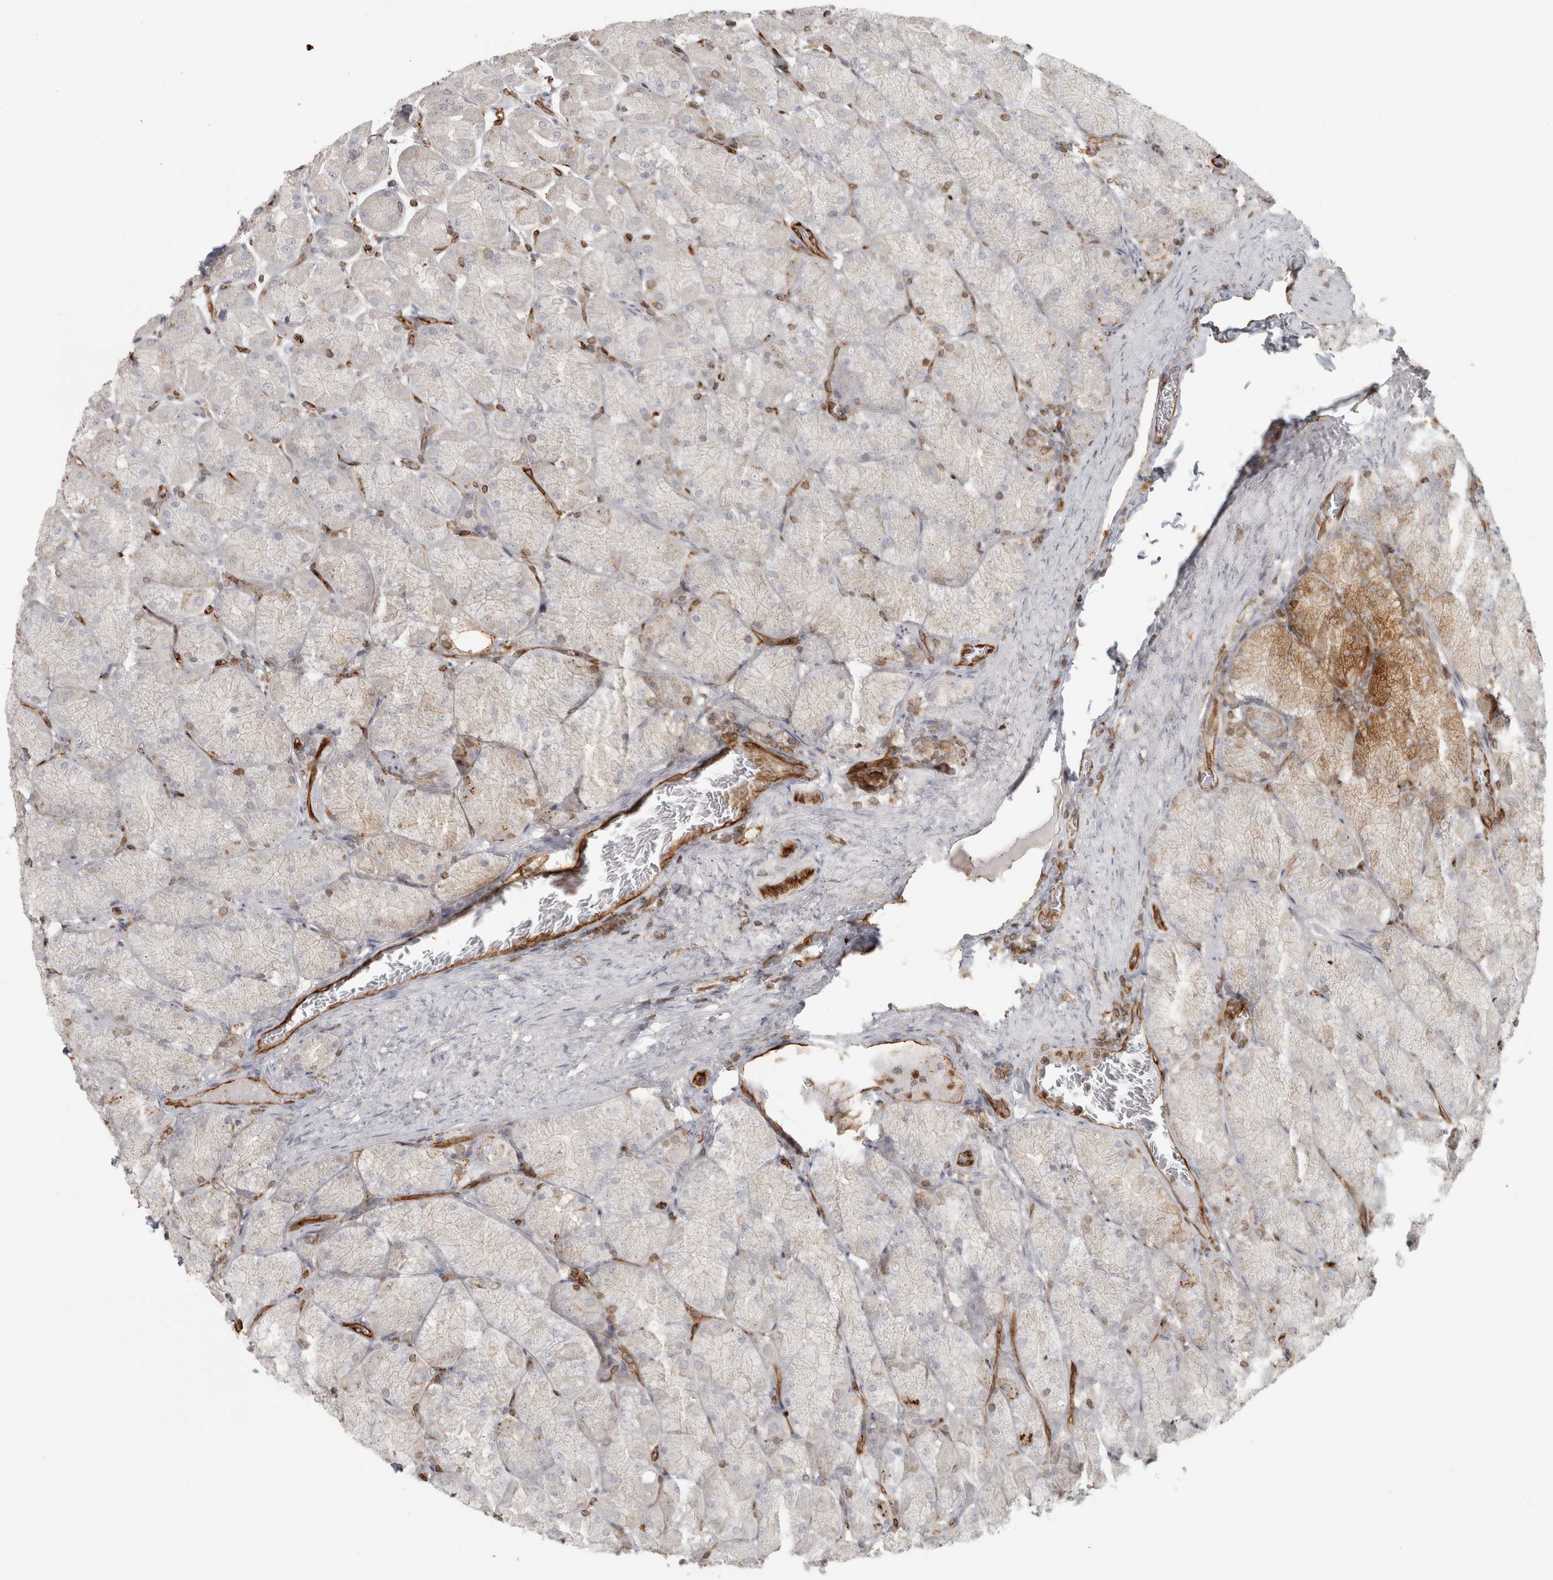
{"staining": {"intensity": "moderate", "quantity": "25%-75%", "location": "cytoplasmic/membranous"}, "tissue": "stomach", "cell_type": "Glandular cells", "image_type": "normal", "snomed": [{"axis": "morphology", "description": "Normal tissue, NOS"}, {"axis": "topography", "description": "Stomach, upper"}], "caption": "Immunohistochemical staining of unremarkable human stomach shows 25%-75% levels of moderate cytoplasmic/membranous protein staining in about 25%-75% of glandular cells.", "gene": "HLA", "patient": {"sex": "female", "age": 56}}